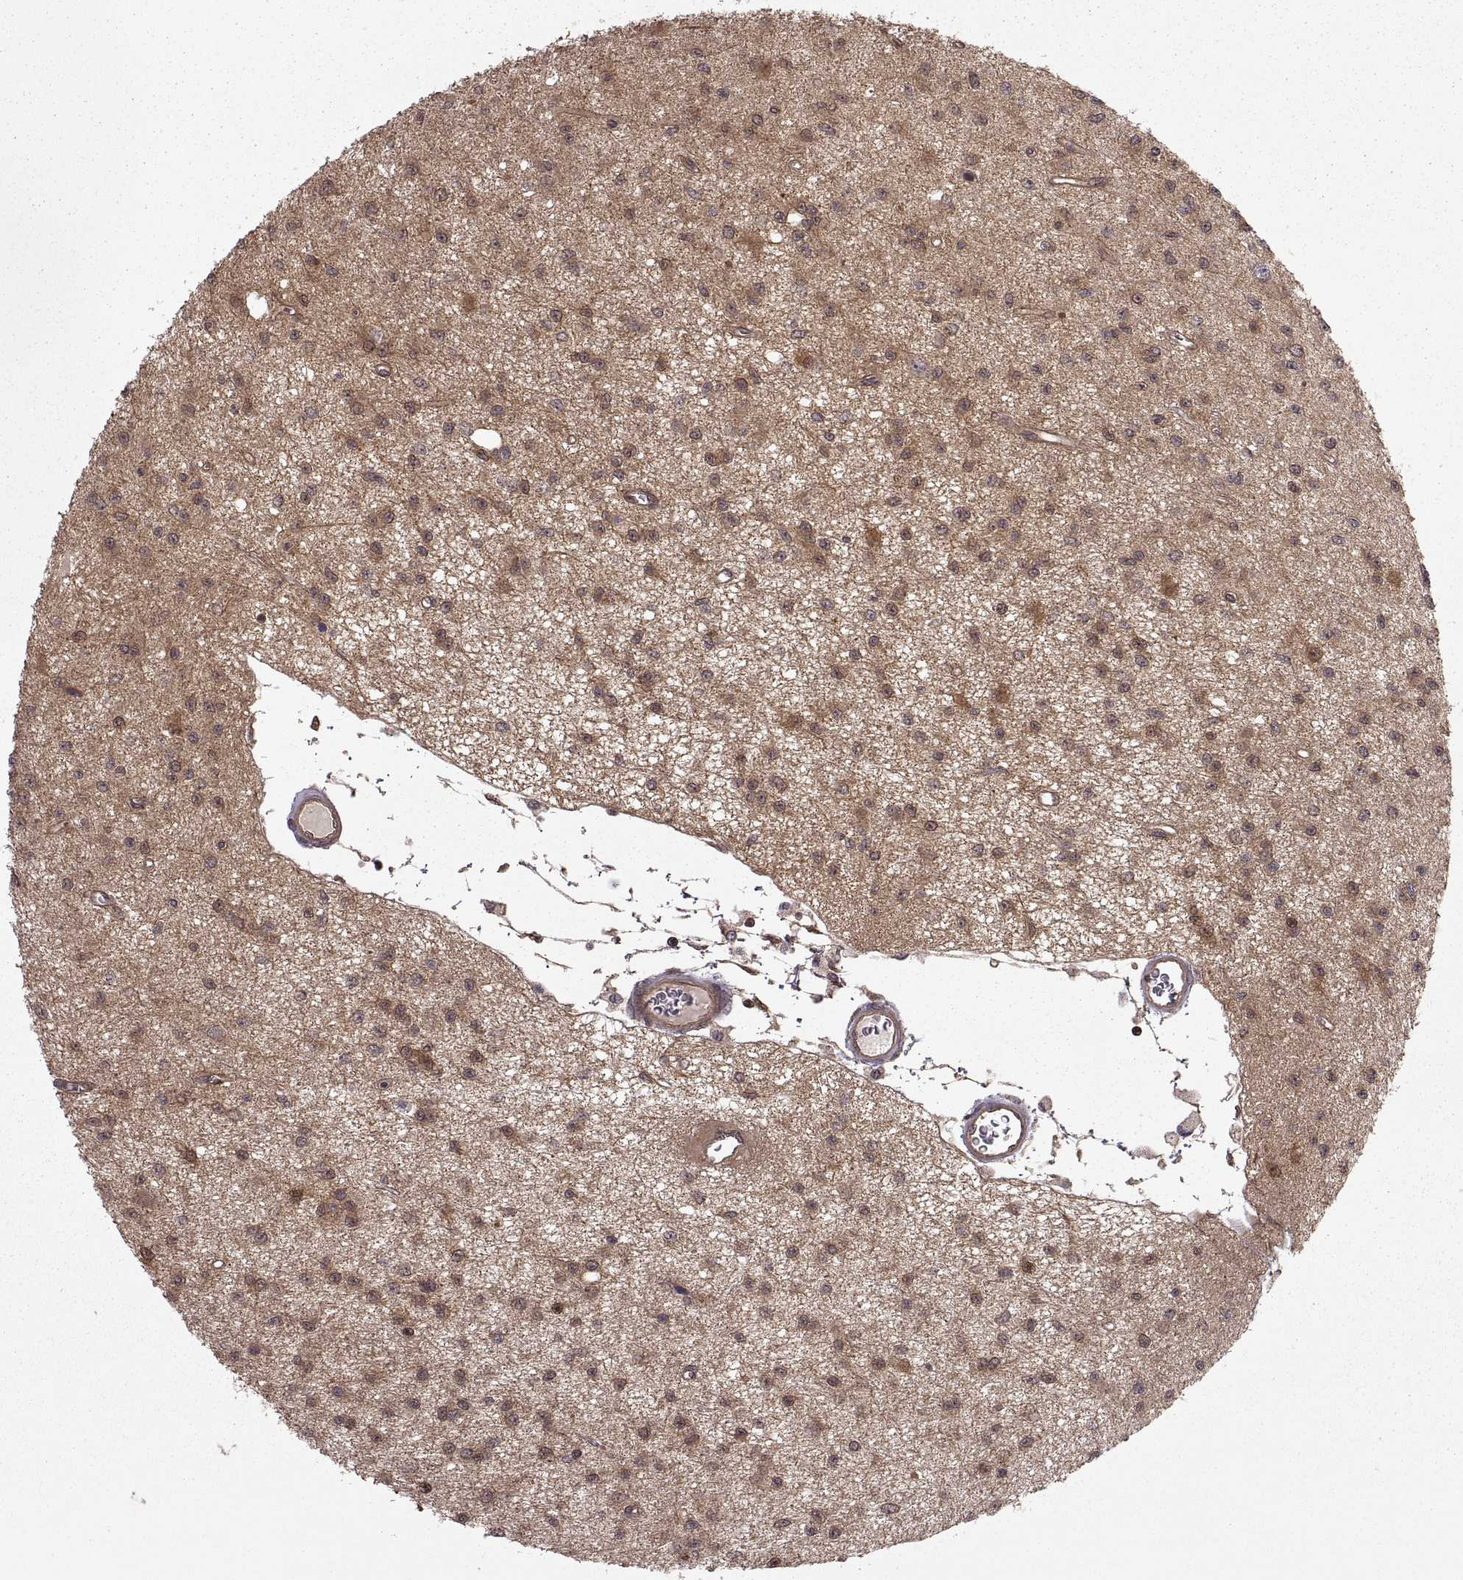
{"staining": {"intensity": "moderate", "quantity": ">75%", "location": "cytoplasmic/membranous"}, "tissue": "glioma", "cell_type": "Tumor cells", "image_type": "cancer", "snomed": [{"axis": "morphology", "description": "Glioma, malignant, Low grade"}, {"axis": "topography", "description": "Brain"}], "caption": "This photomicrograph displays immunohistochemistry staining of human glioma, with medium moderate cytoplasmic/membranous expression in approximately >75% of tumor cells.", "gene": "DEDD", "patient": {"sex": "female", "age": 45}}